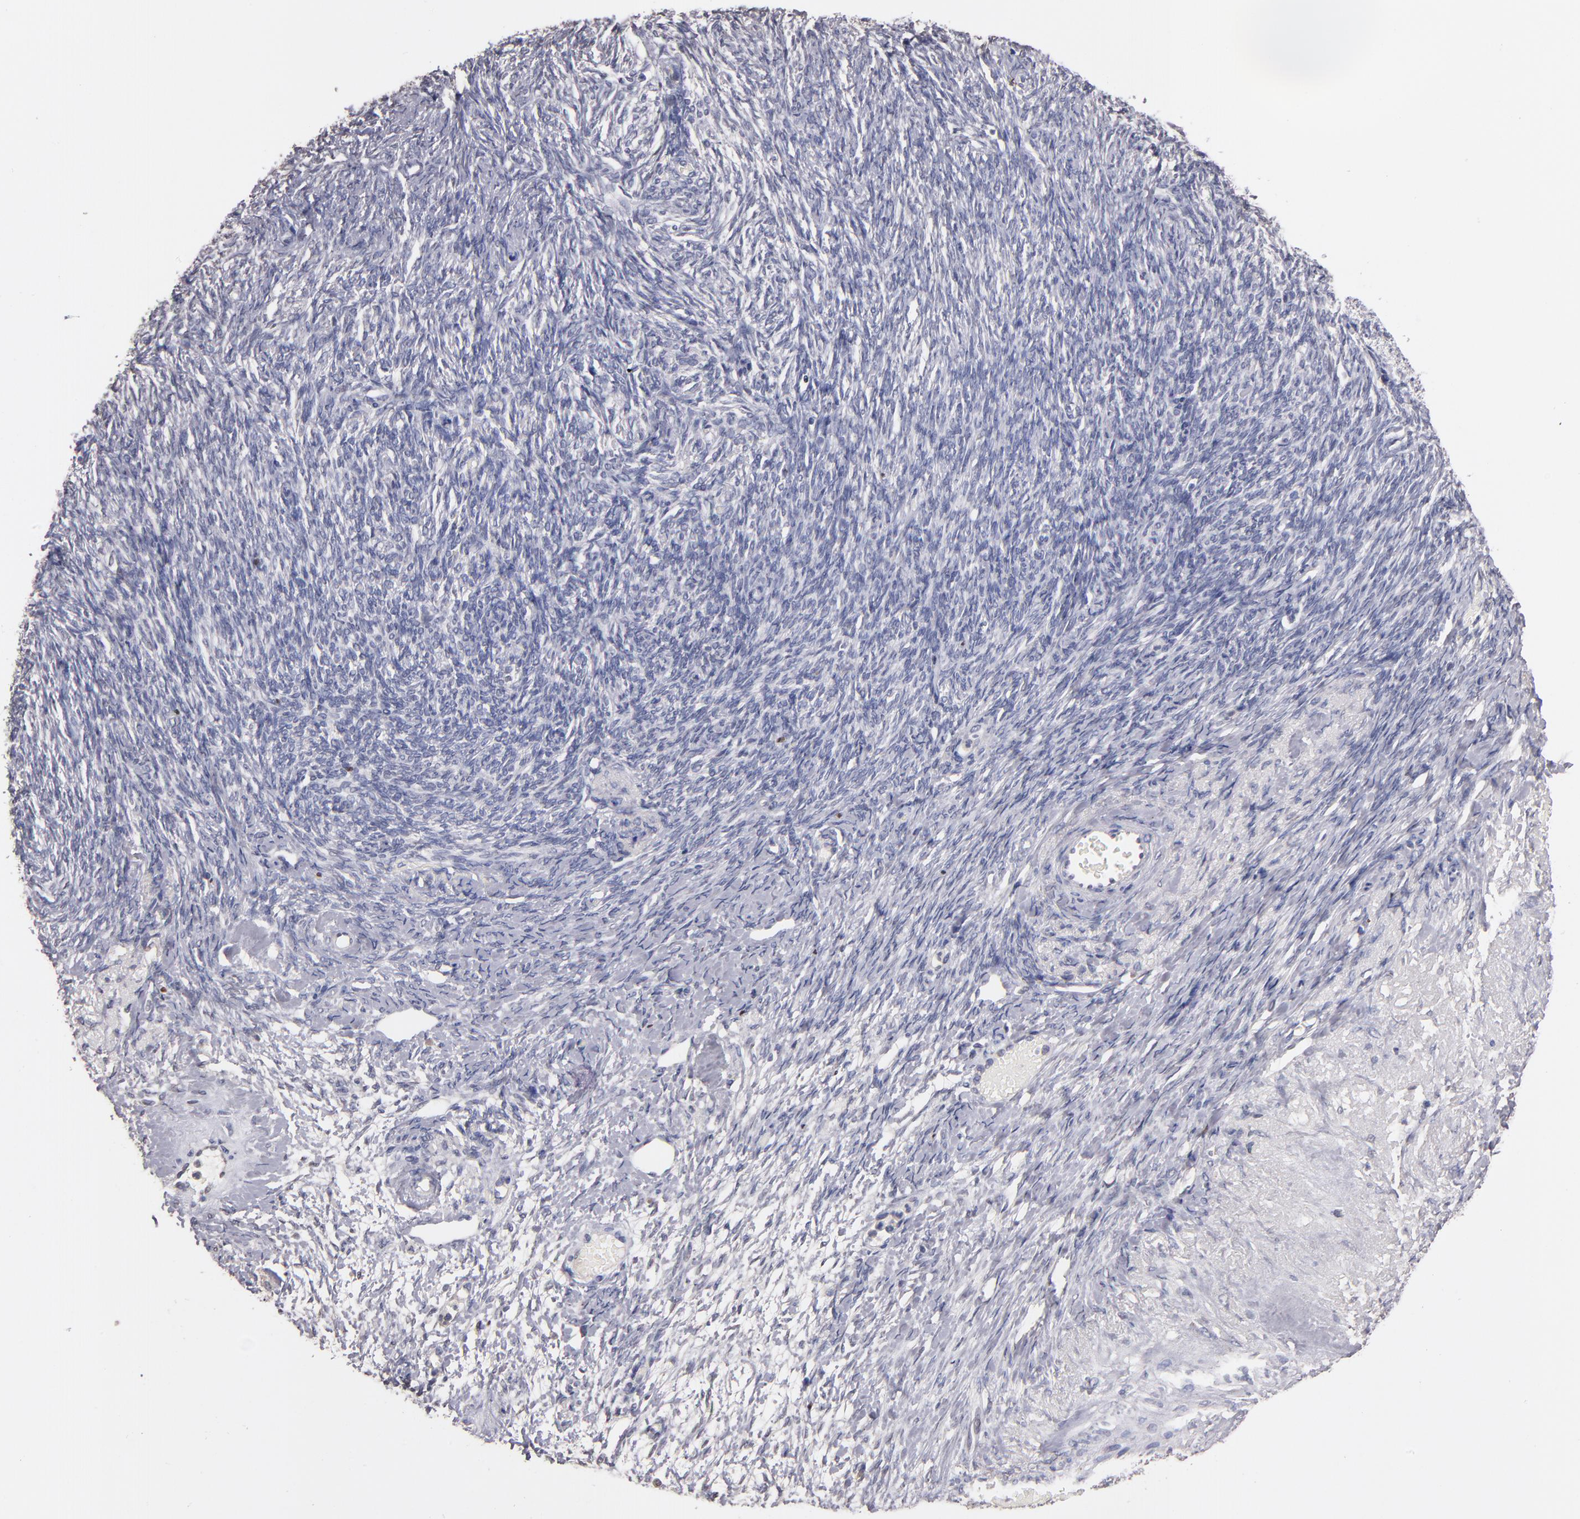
{"staining": {"intensity": "negative", "quantity": "none", "location": "none"}, "tissue": "ovarian cancer", "cell_type": "Tumor cells", "image_type": "cancer", "snomed": [{"axis": "morphology", "description": "Normal tissue, NOS"}, {"axis": "morphology", "description": "Cystadenocarcinoma, serous, NOS"}, {"axis": "topography", "description": "Ovary"}], "caption": "Ovarian cancer (serous cystadenocarcinoma) stained for a protein using immunohistochemistry (IHC) shows no expression tumor cells.", "gene": "SOX10", "patient": {"sex": "female", "age": 62}}